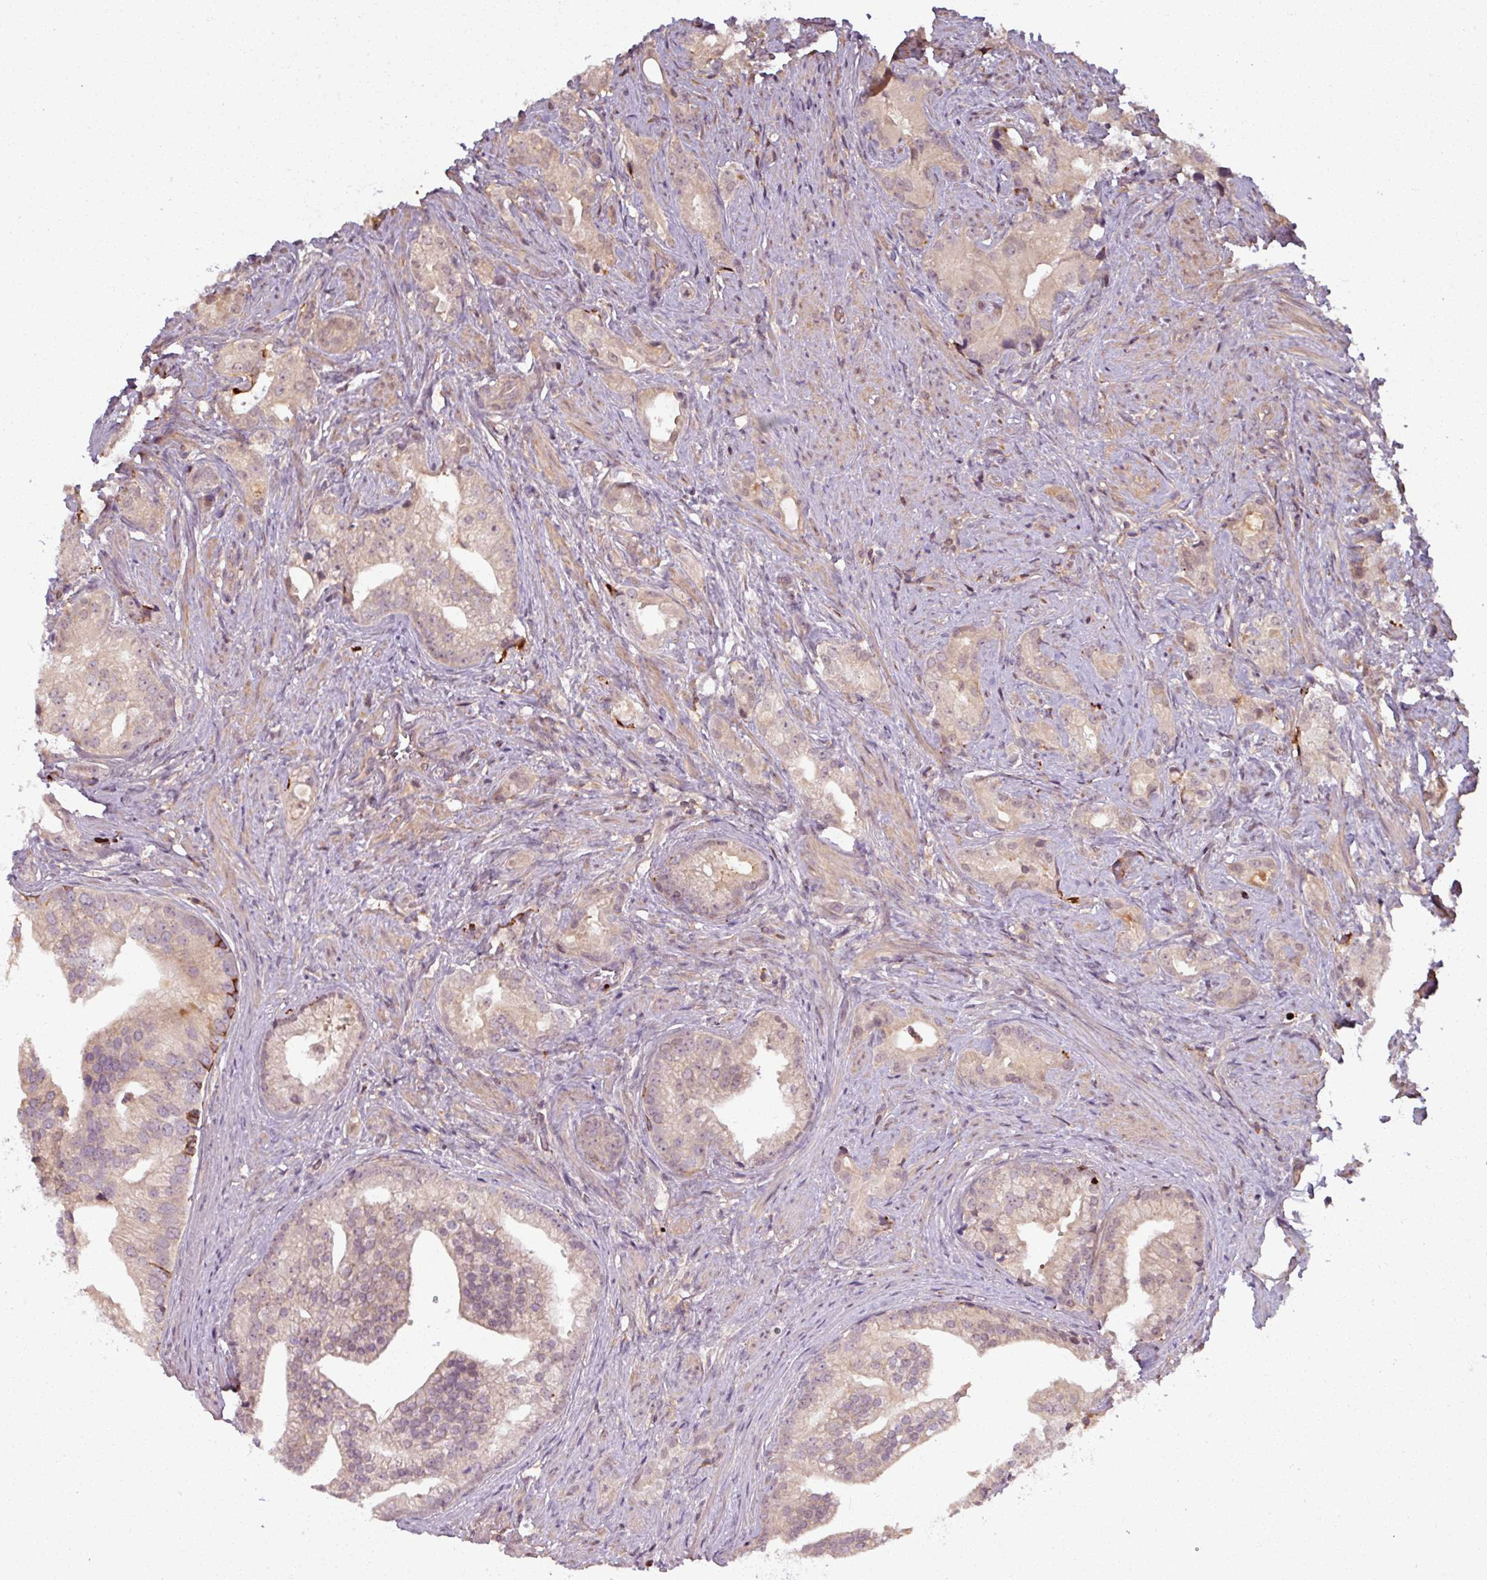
{"staining": {"intensity": "weak", "quantity": "25%-75%", "location": "cytoplasmic/membranous"}, "tissue": "prostate cancer", "cell_type": "Tumor cells", "image_type": "cancer", "snomed": [{"axis": "morphology", "description": "Adenocarcinoma, Low grade"}, {"axis": "topography", "description": "Prostate"}], "caption": "This is a histology image of IHC staining of prostate cancer (low-grade adenocarcinoma), which shows weak staining in the cytoplasmic/membranous of tumor cells.", "gene": "TUSC3", "patient": {"sex": "male", "age": 71}}